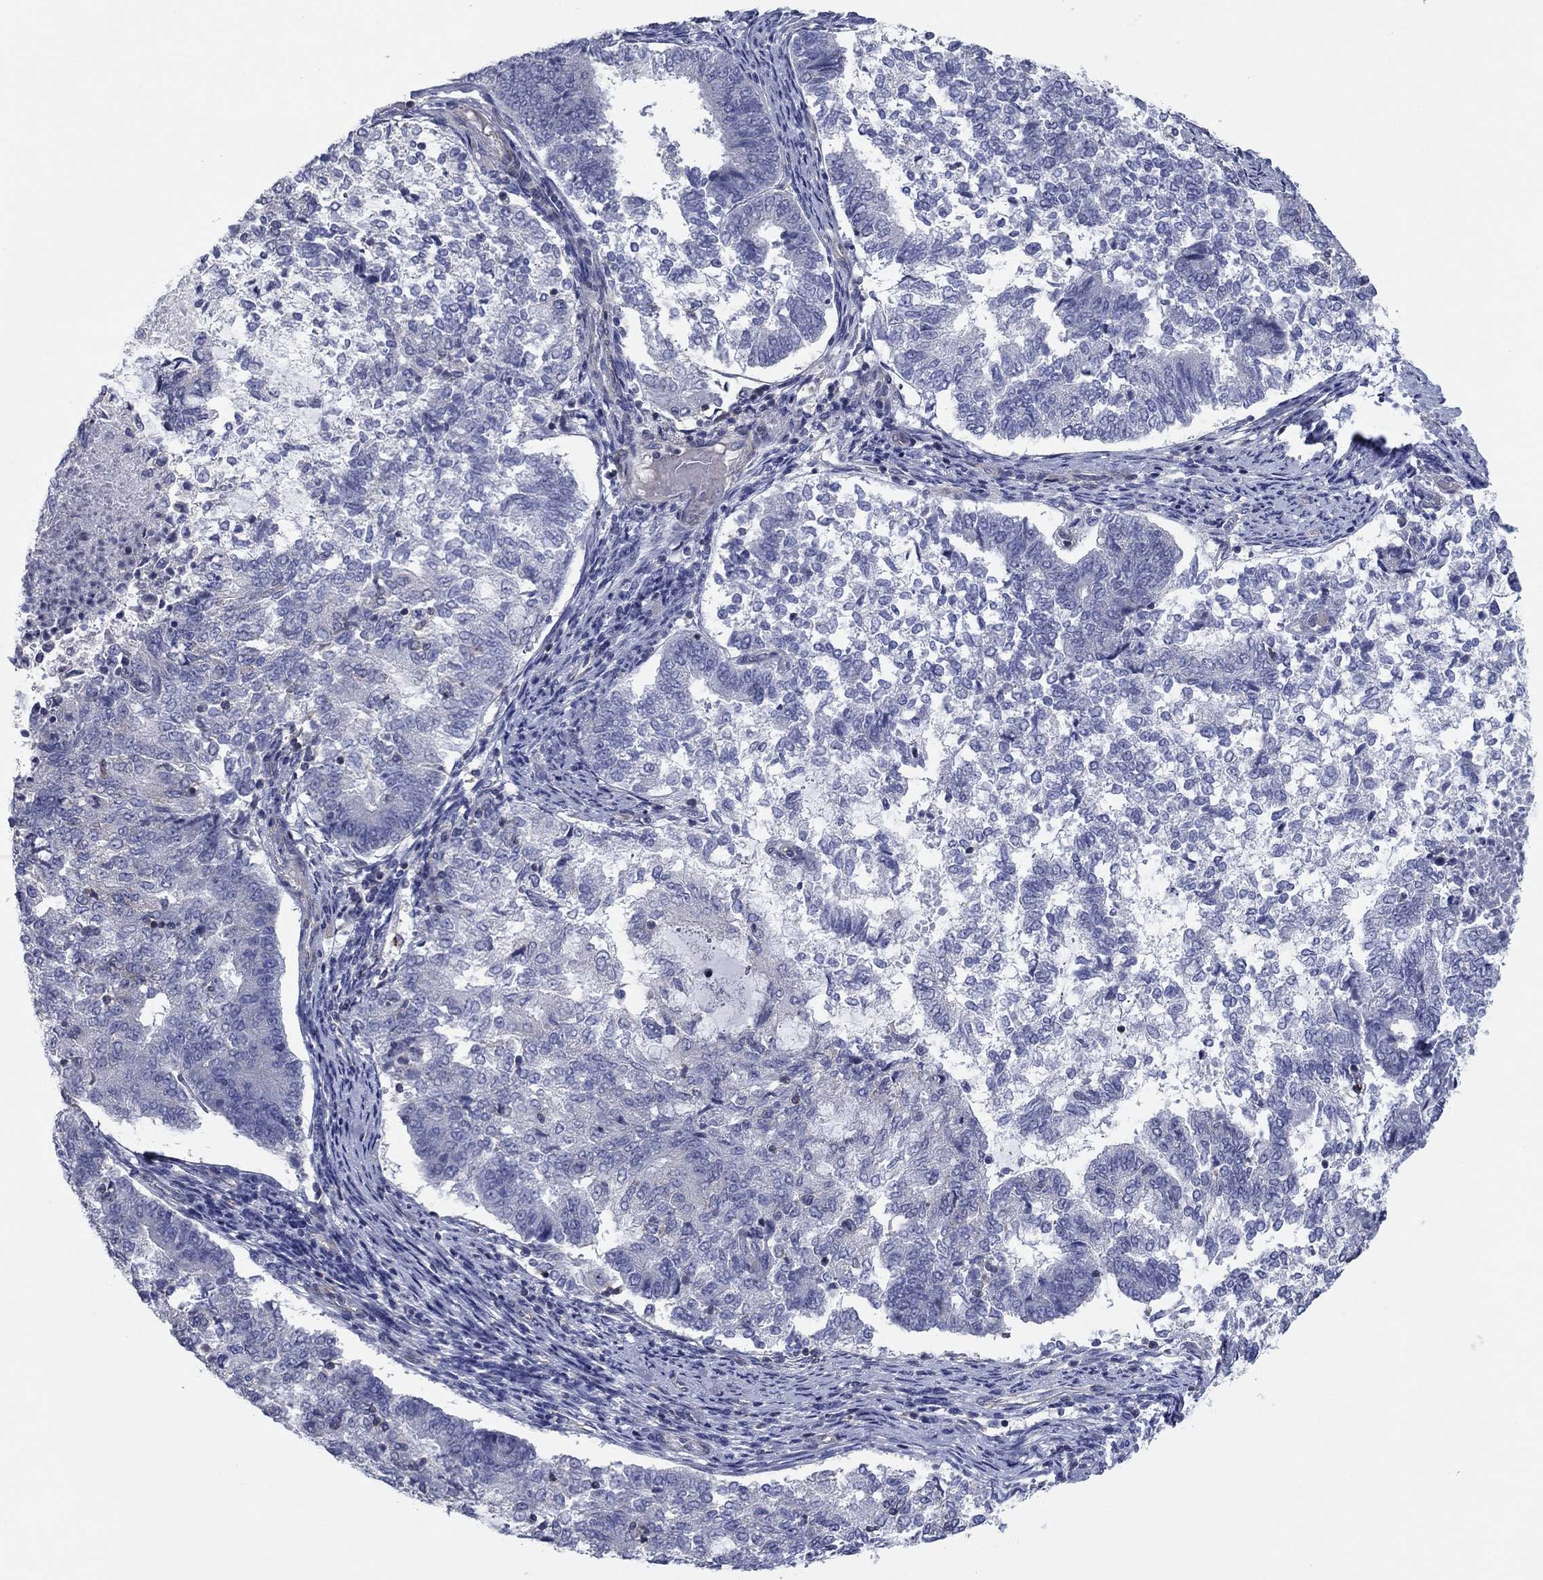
{"staining": {"intensity": "negative", "quantity": "none", "location": "none"}, "tissue": "endometrial cancer", "cell_type": "Tumor cells", "image_type": "cancer", "snomed": [{"axis": "morphology", "description": "Adenocarcinoma, NOS"}, {"axis": "topography", "description": "Endometrium"}], "caption": "The image demonstrates no significant staining in tumor cells of endometrial adenocarcinoma.", "gene": "PSD4", "patient": {"sex": "female", "age": 65}}